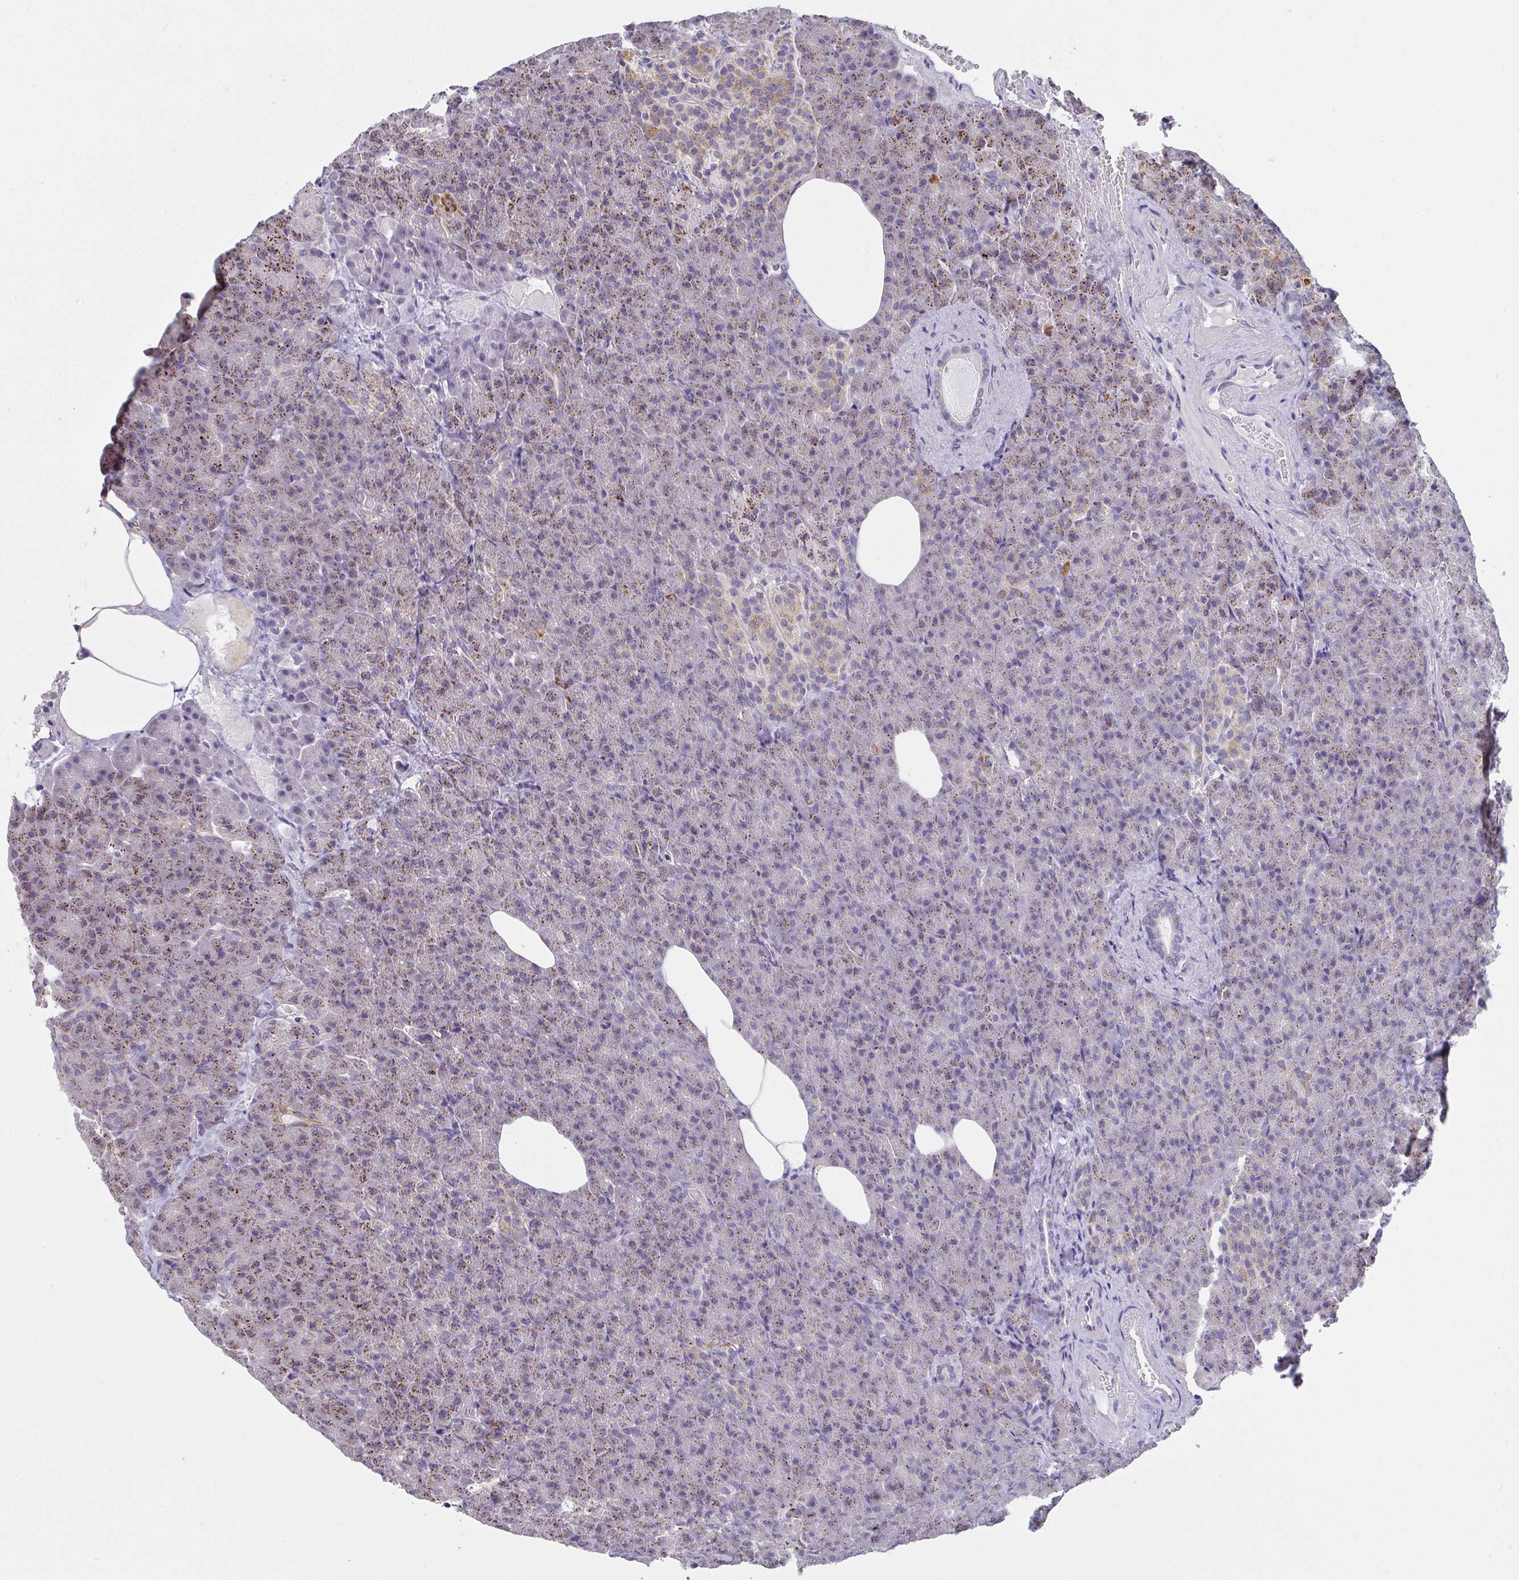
{"staining": {"intensity": "moderate", "quantity": "25%-75%", "location": "cytoplasmic/membranous"}, "tissue": "pancreas", "cell_type": "Exocrine glandular cells", "image_type": "normal", "snomed": [{"axis": "morphology", "description": "Normal tissue, NOS"}, {"axis": "topography", "description": "Pancreas"}], "caption": "The immunohistochemical stain highlights moderate cytoplasmic/membranous positivity in exocrine glandular cells of unremarkable pancreas.", "gene": "TMEM219", "patient": {"sex": "female", "age": 74}}